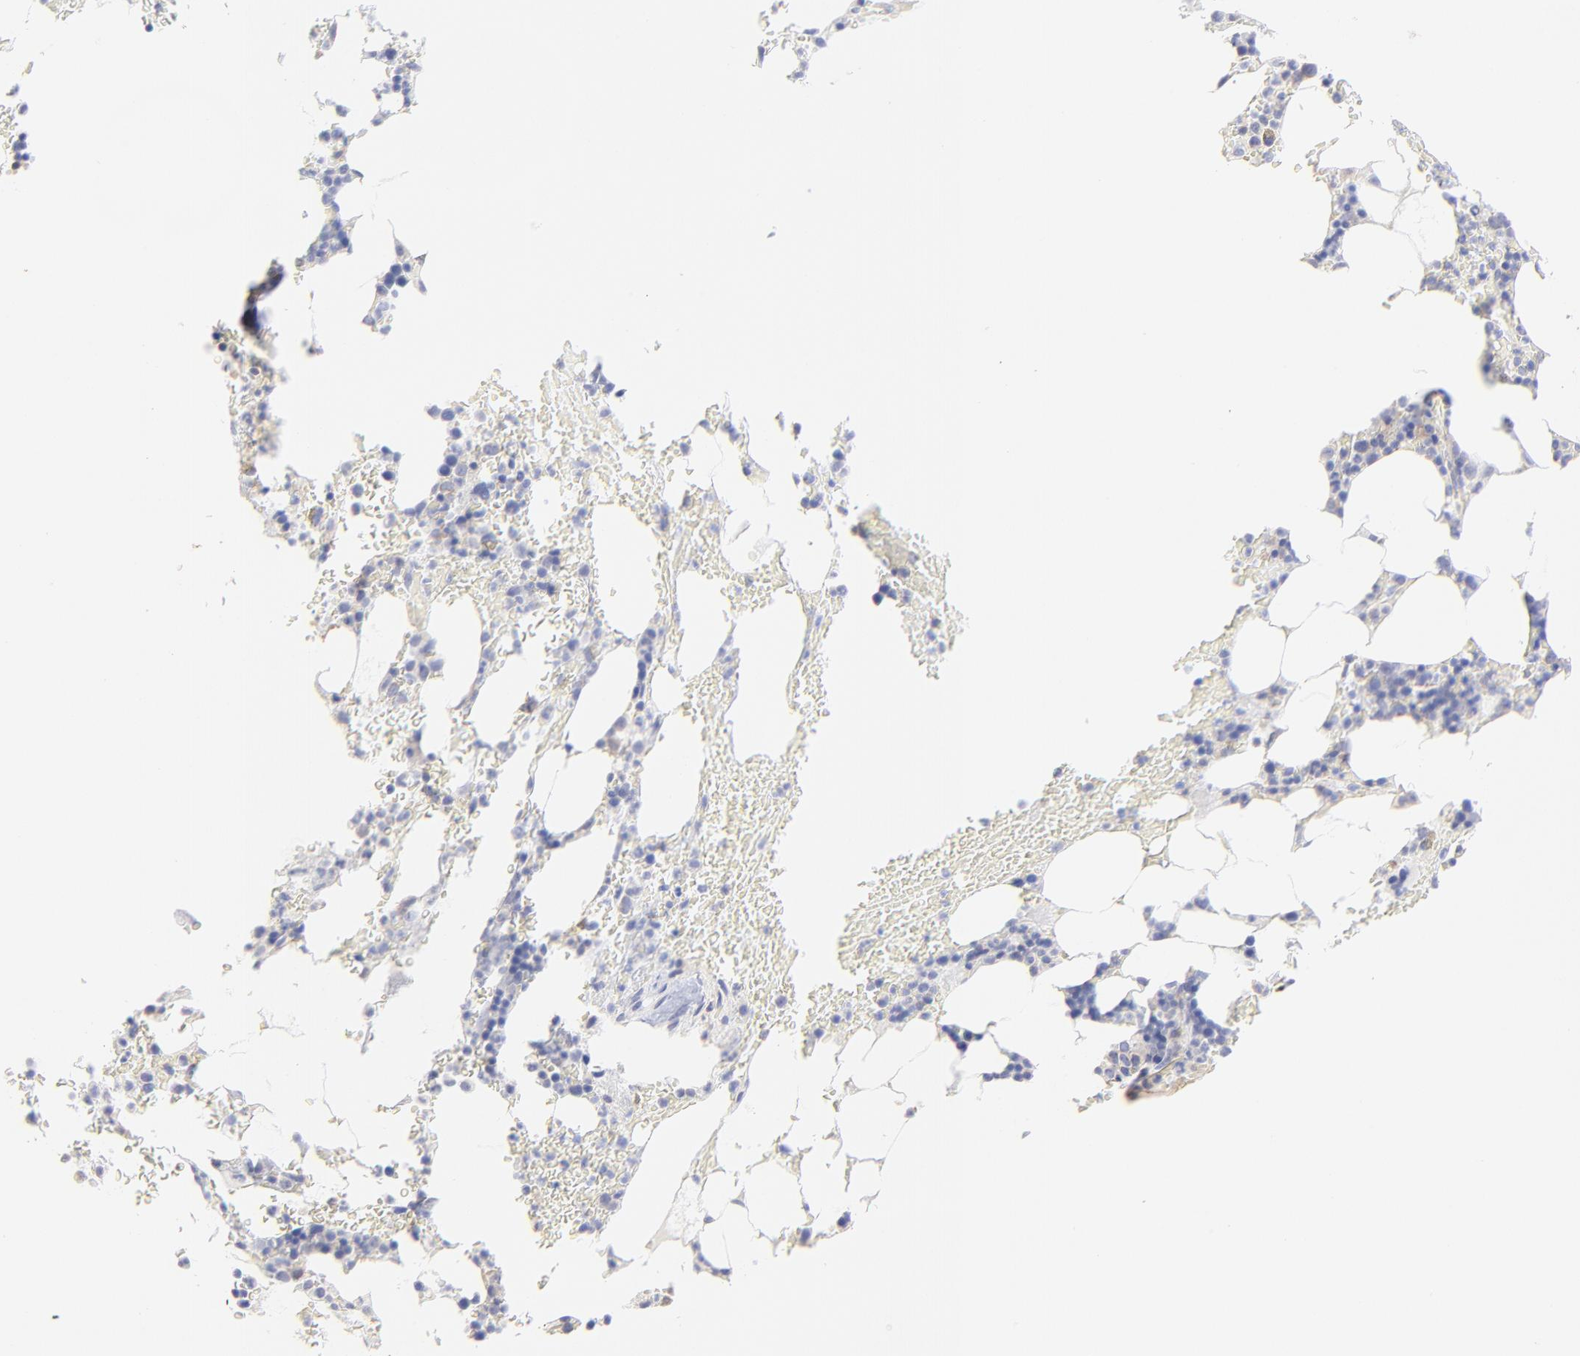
{"staining": {"intensity": "weak", "quantity": "<25%", "location": "cytoplasmic/membranous"}, "tissue": "bone marrow", "cell_type": "Hematopoietic cells", "image_type": "normal", "snomed": [{"axis": "morphology", "description": "Normal tissue, NOS"}, {"axis": "topography", "description": "Bone marrow"}], "caption": "Photomicrograph shows no significant protein staining in hematopoietic cells of benign bone marrow.", "gene": "LHFPL1", "patient": {"sex": "female", "age": 73}}